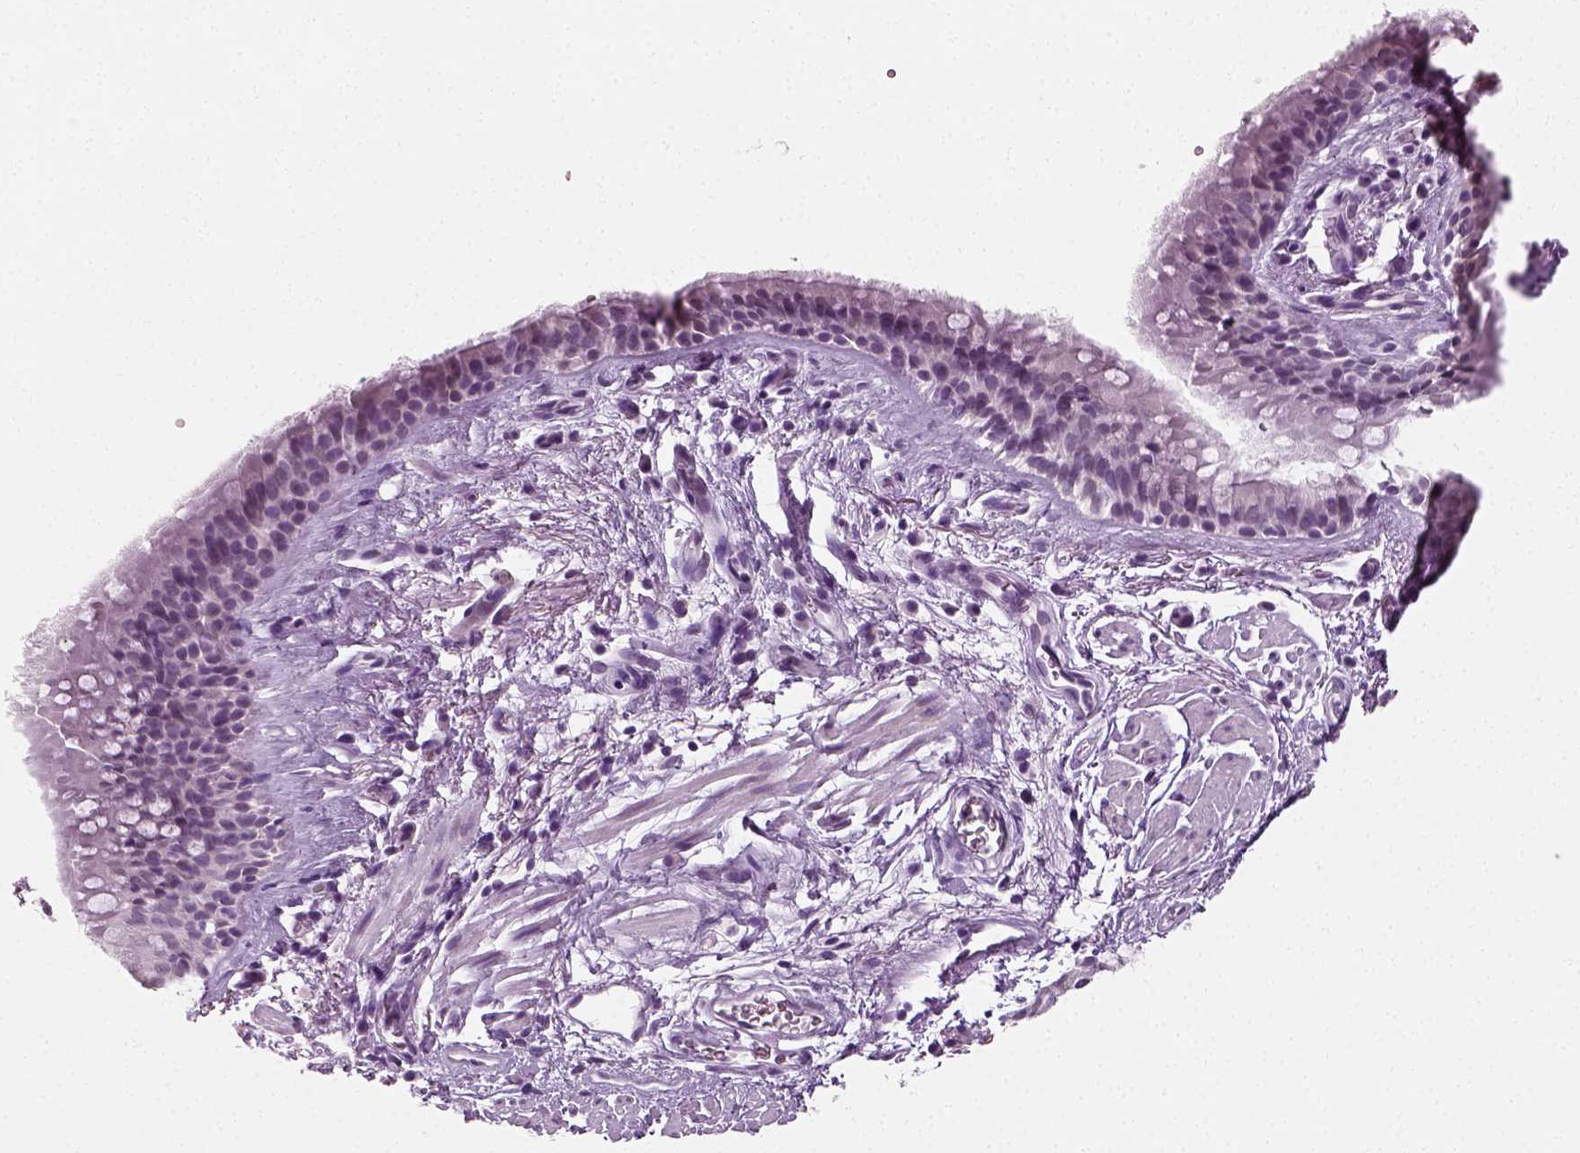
{"staining": {"intensity": "negative", "quantity": "none", "location": "none"}, "tissue": "bronchus", "cell_type": "Respiratory epithelial cells", "image_type": "normal", "snomed": [{"axis": "morphology", "description": "Normal tissue, NOS"}, {"axis": "topography", "description": "Cartilage tissue"}, {"axis": "topography", "description": "Bronchus"}], "caption": "An IHC photomicrograph of normal bronchus is shown. There is no staining in respiratory epithelial cells of bronchus.", "gene": "SPATA31E1", "patient": {"sex": "male", "age": 58}}